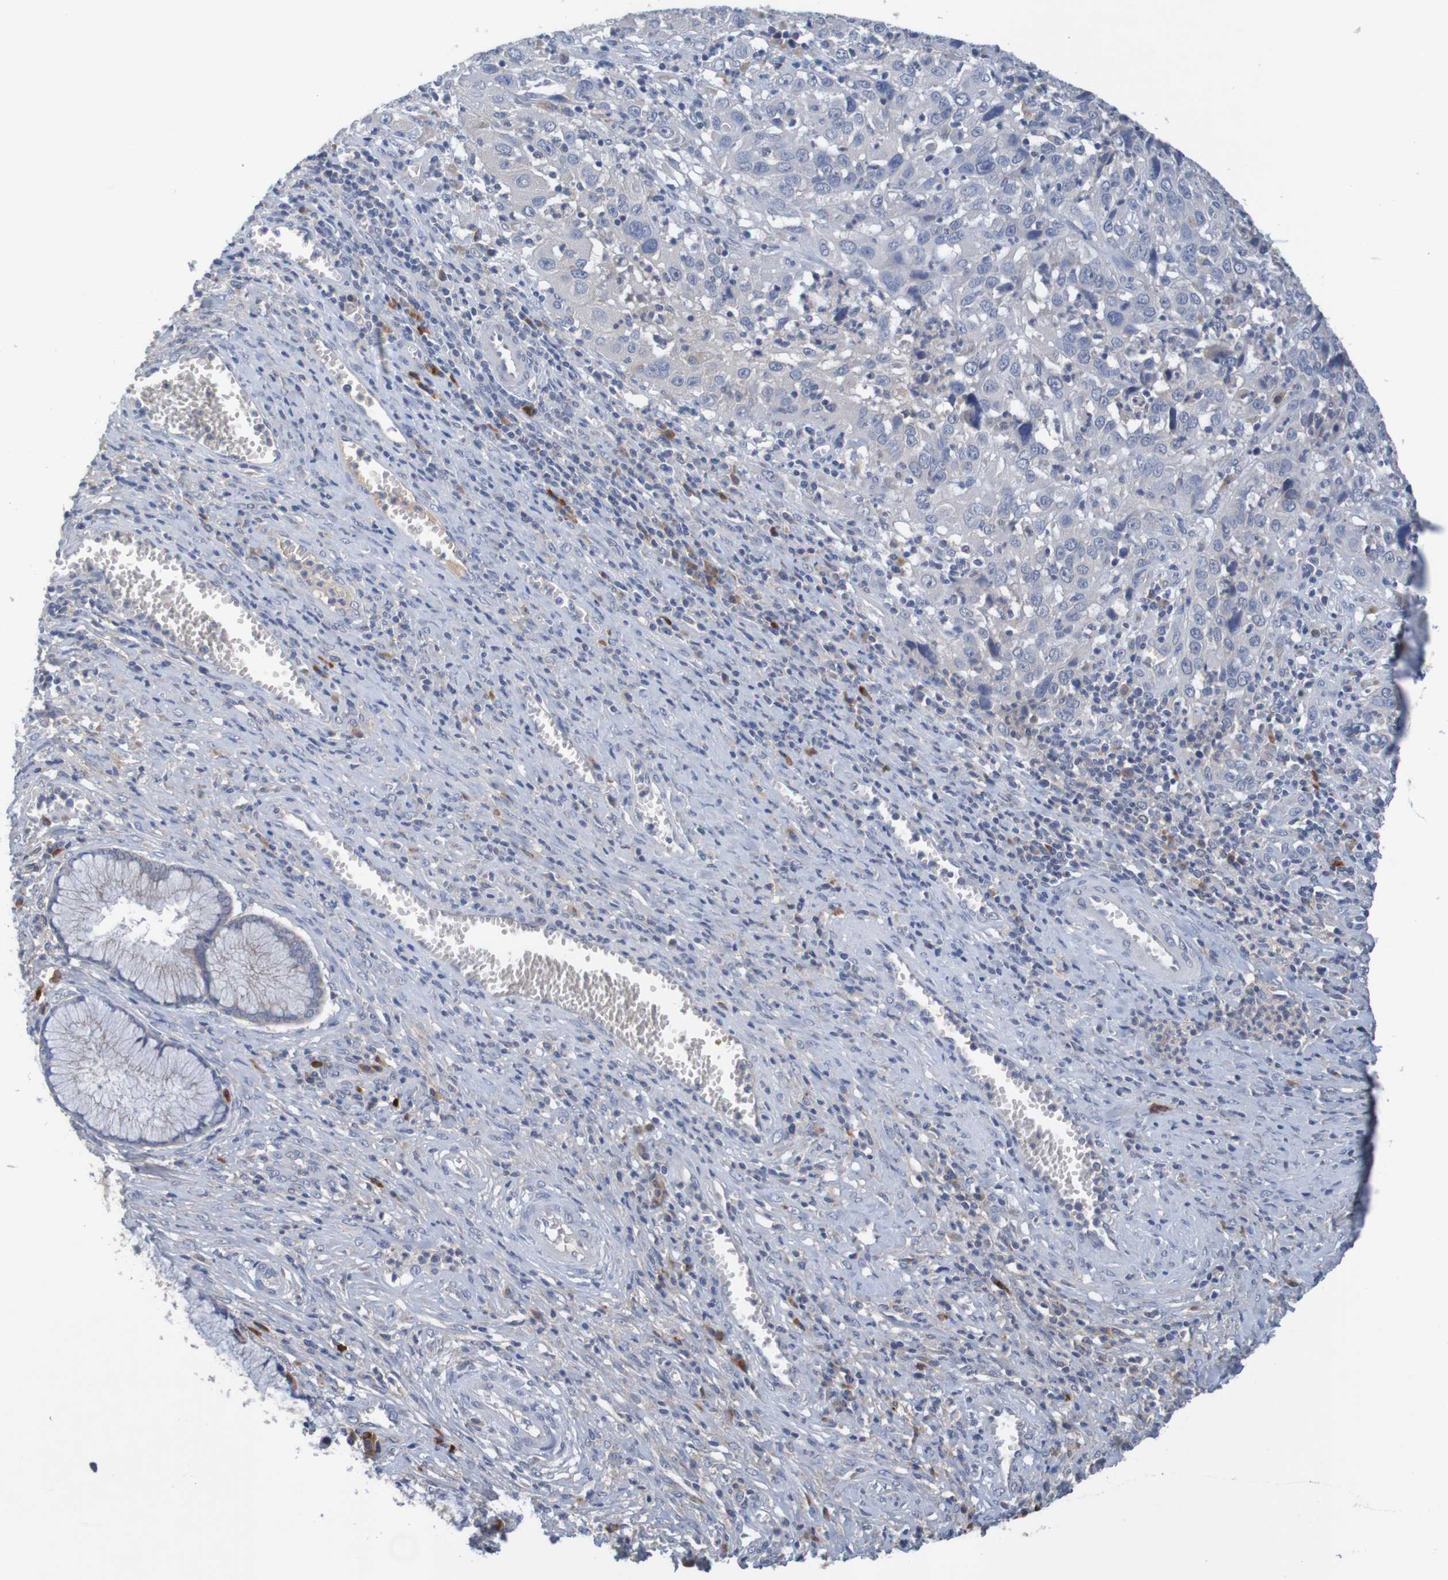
{"staining": {"intensity": "negative", "quantity": "none", "location": "none"}, "tissue": "cervical cancer", "cell_type": "Tumor cells", "image_type": "cancer", "snomed": [{"axis": "morphology", "description": "Squamous cell carcinoma, NOS"}, {"axis": "topography", "description": "Cervix"}], "caption": "Immunohistochemistry micrograph of human cervical squamous cell carcinoma stained for a protein (brown), which displays no staining in tumor cells.", "gene": "LTA", "patient": {"sex": "female", "age": 32}}